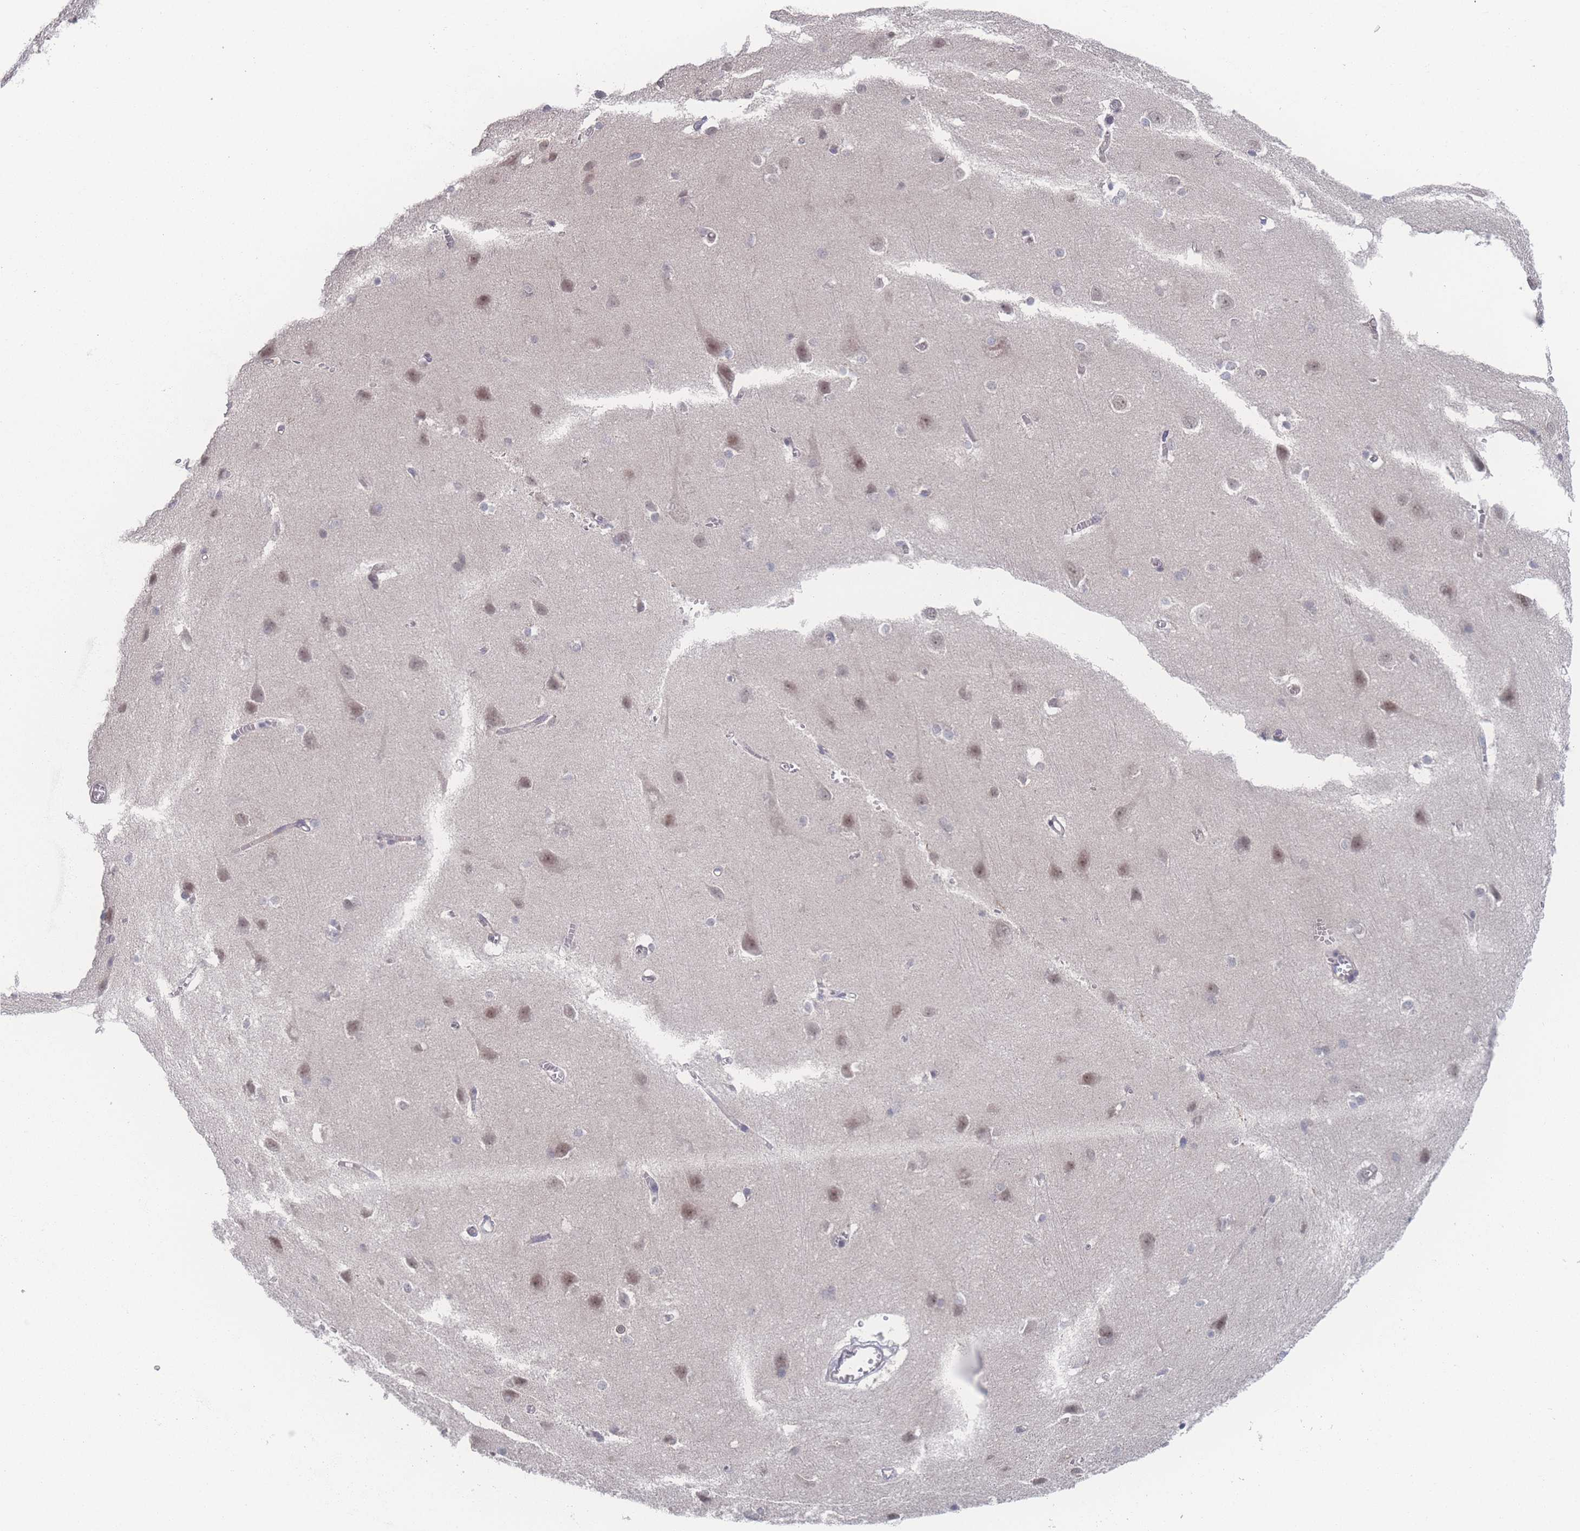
{"staining": {"intensity": "moderate", "quantity": "<25%", "location": "cytoplasmic/membranous"}, "tissue": "cerebral cortex", "cell_type": "Endothelial cells", "image_type": "normal", "snomed": [{"axis": "morphology", "description": "Normal tissue, NOS"}, {"axis": "topography", "description": "Cerebral cortex"}], "caption": "A micrograph of cerebral cortex stained for a protein shows moderate cytoplasmic/membranous brown staining in endothelial cells. Immunohistochemistry stains the protein in brown and the nuclei are stained blue.", "gene": "NBEAL1", "patient": {"sex": "male", "age": 37}}